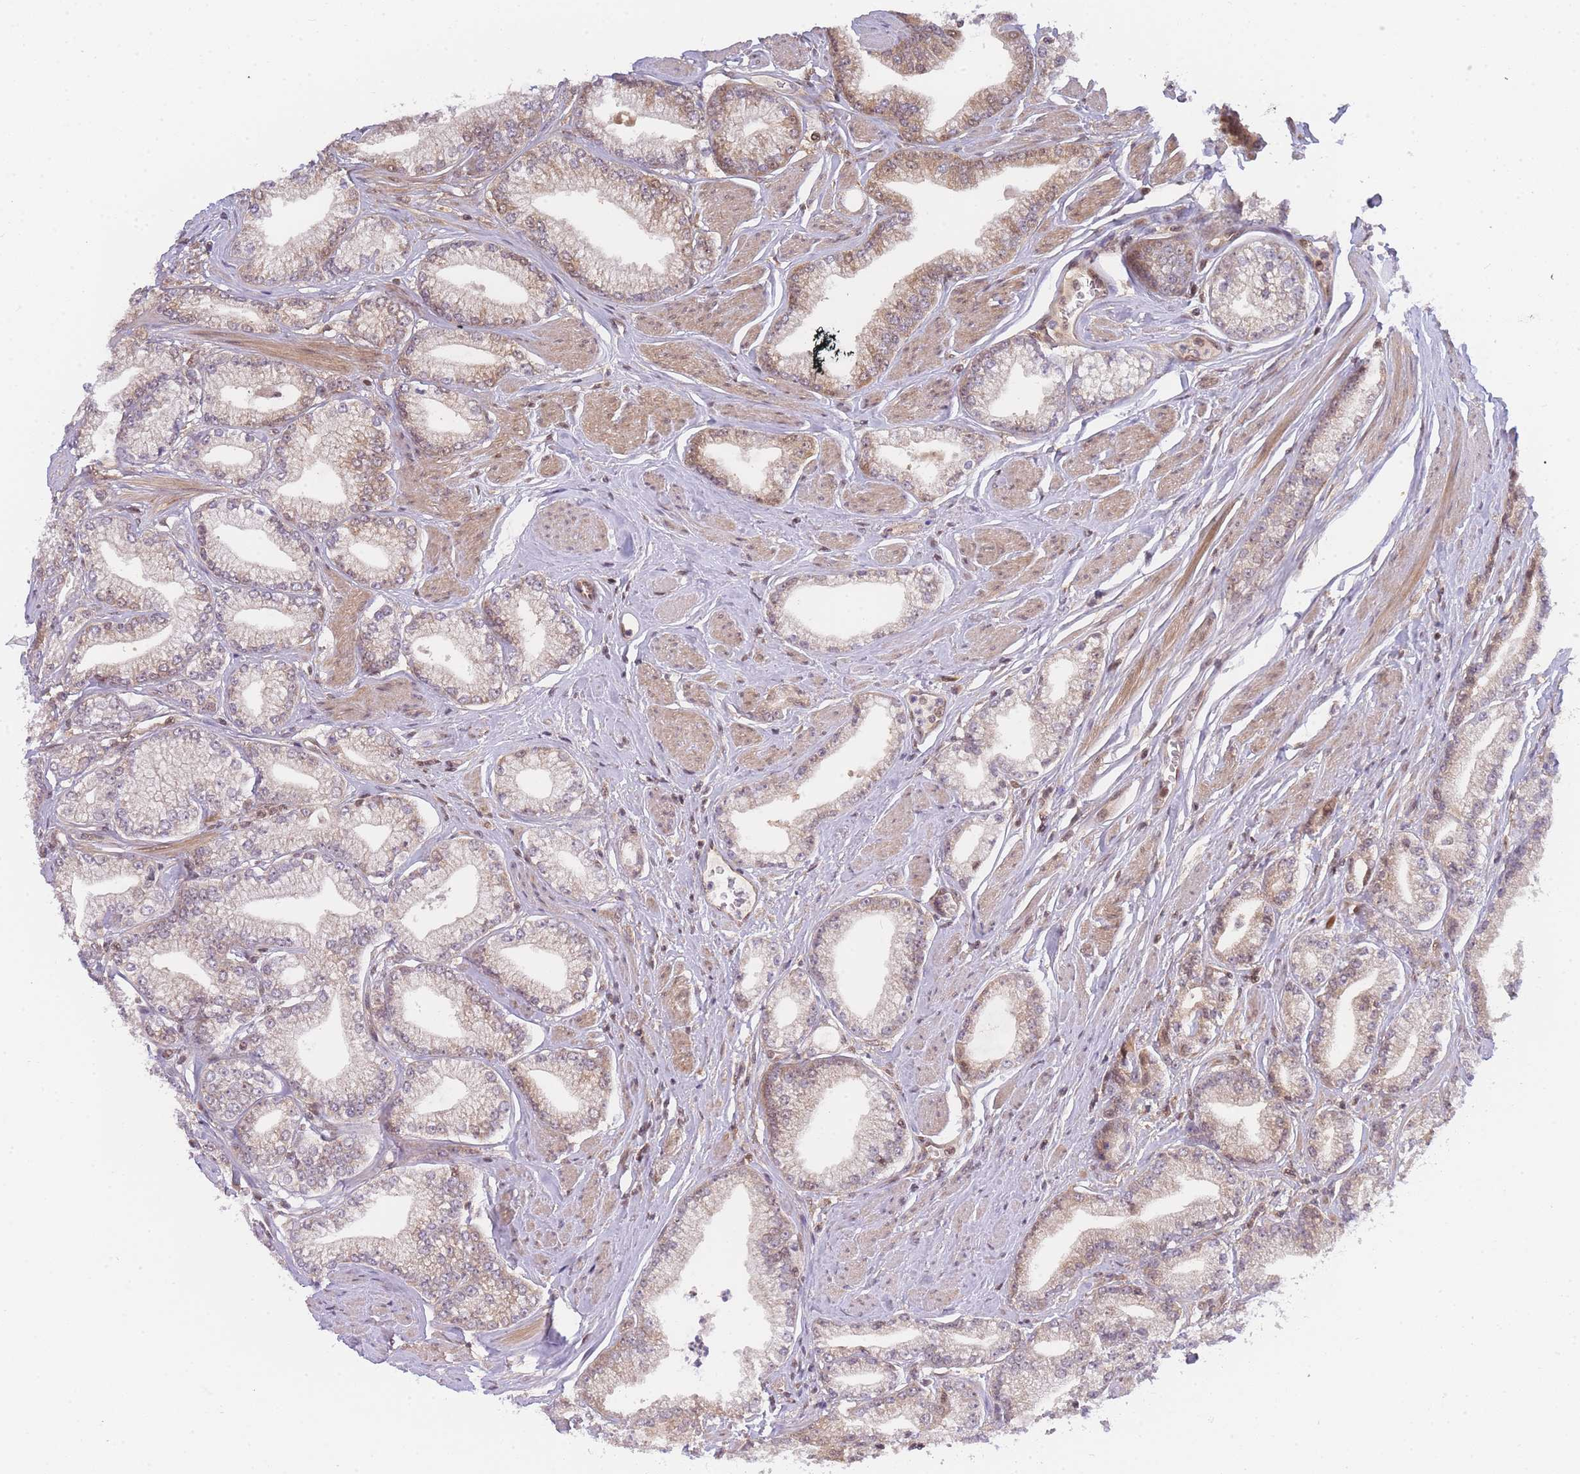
{"staining": {"intensity": "weak", "quantity": "25%-75%", "location": "cytoplasmic/membranous,nuclear"}, "tissue": "prostate cancer", "cell_type": "Tumor cells", "image_type": "cancer", "snomed": [{"axis": "morphology", "description": "Adenocarcinoma, High grade"}, {"axis": "topography", "description": "Prostate"}], "caption": "IHC of human adenocarcinoma (high-grade) (prostate) shows low levels of weak cytoplasmic/membranous and nuclear staining in about 25%-75% of tumor cells.", "gene": "KIAA1191", "patient": {"sex": "male", "age": 67}}